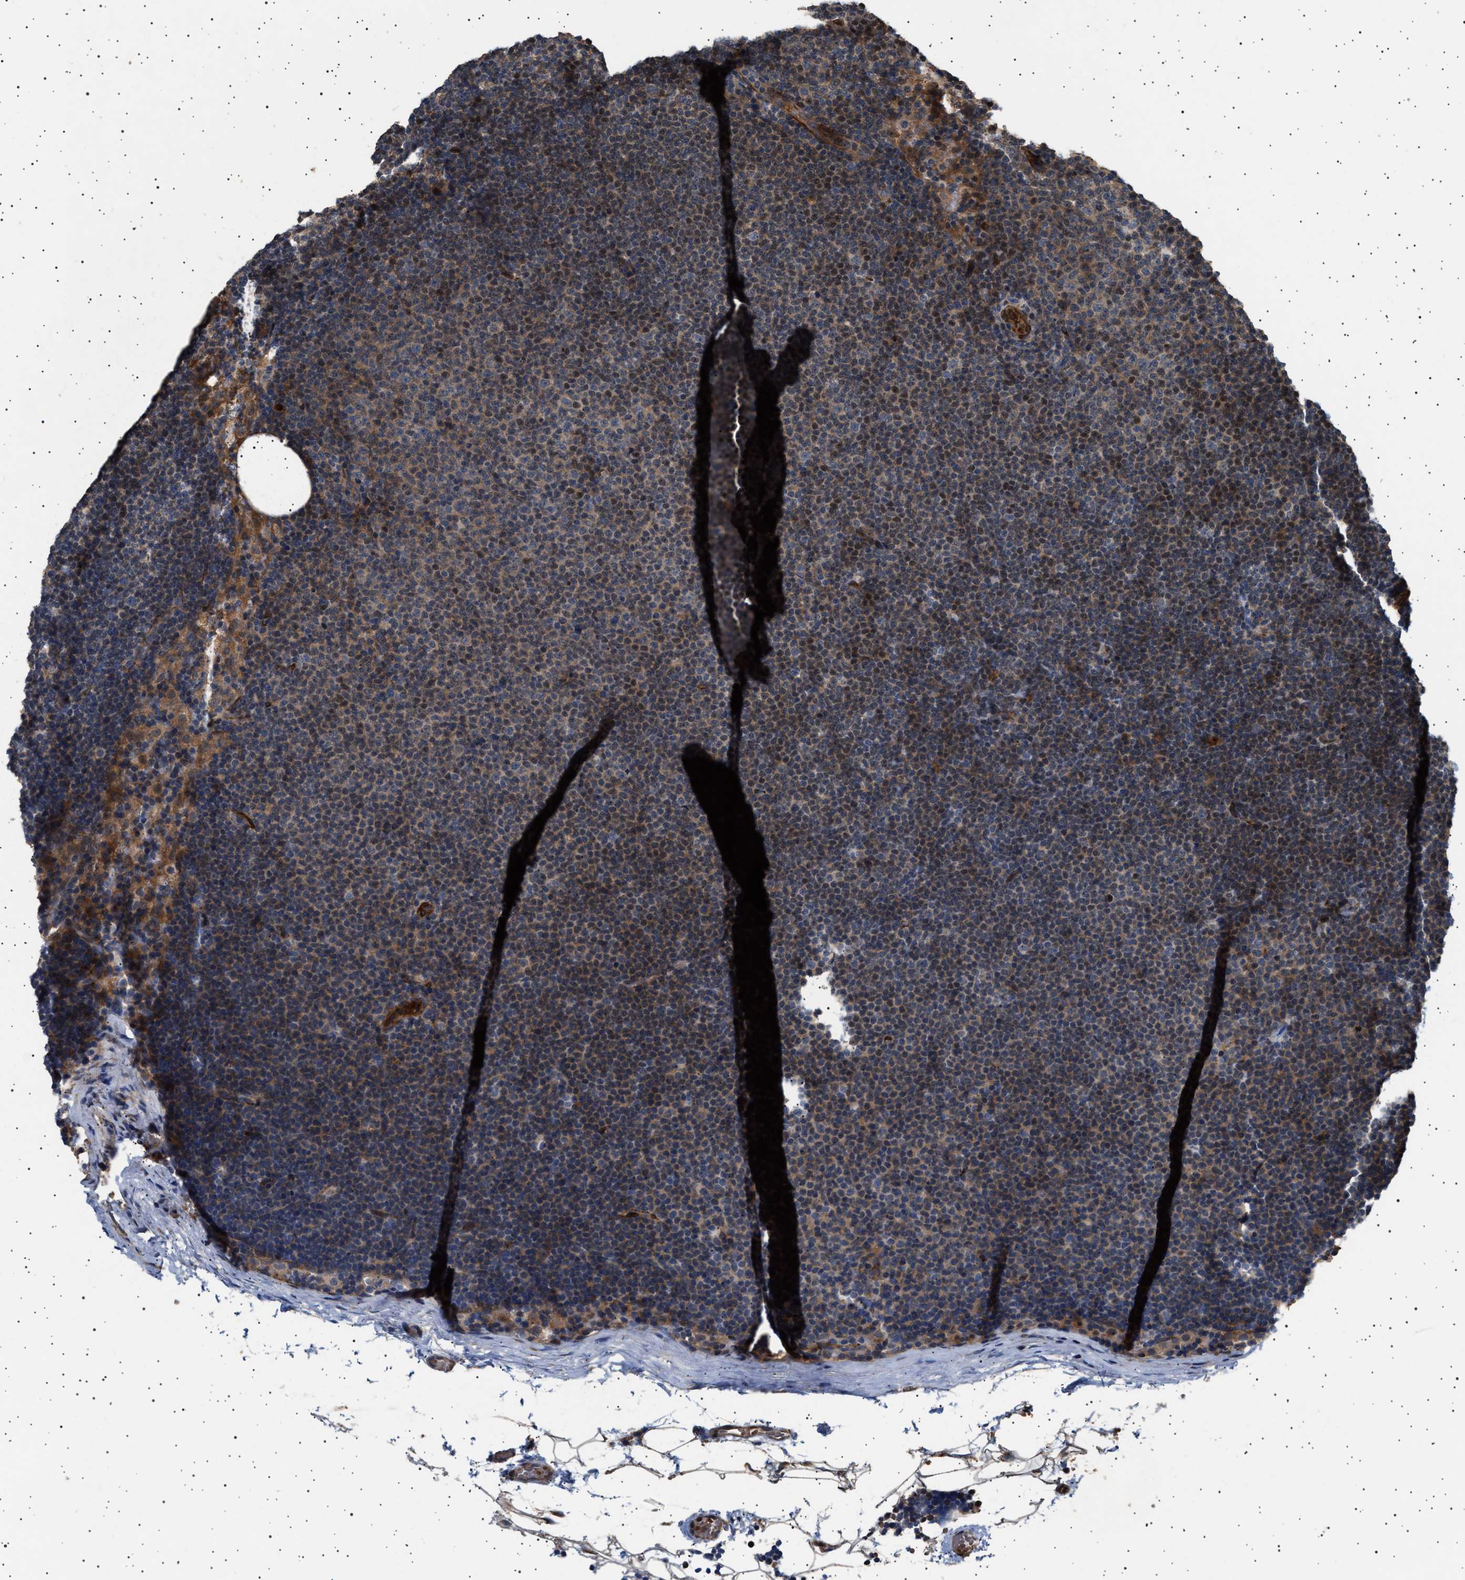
{"staining": {"intensity": "negative", "quantity": "none", "location": "none"}, "tissue": "lymphoma", "cell_type": "Tumor cells", "image_type": "cancer", "snomed": [{"axis": "morphology", "description": "Malignant lymphoma, non-Hodgkin's type, Low grade"}, {"axis": "topography", "description": "Lymph node"}], "caption": "A photomicrograph of low-grade malignant lymphoma, non-Hodgkin's type stained for a protein reveals no brown staining in tumor cells. (Brightfield microscopy of DAB immunohistochemistry (IHC) at high magnification).", "gene": "GUCY1B1", "patient": {"sex": "female", "age": 53}}